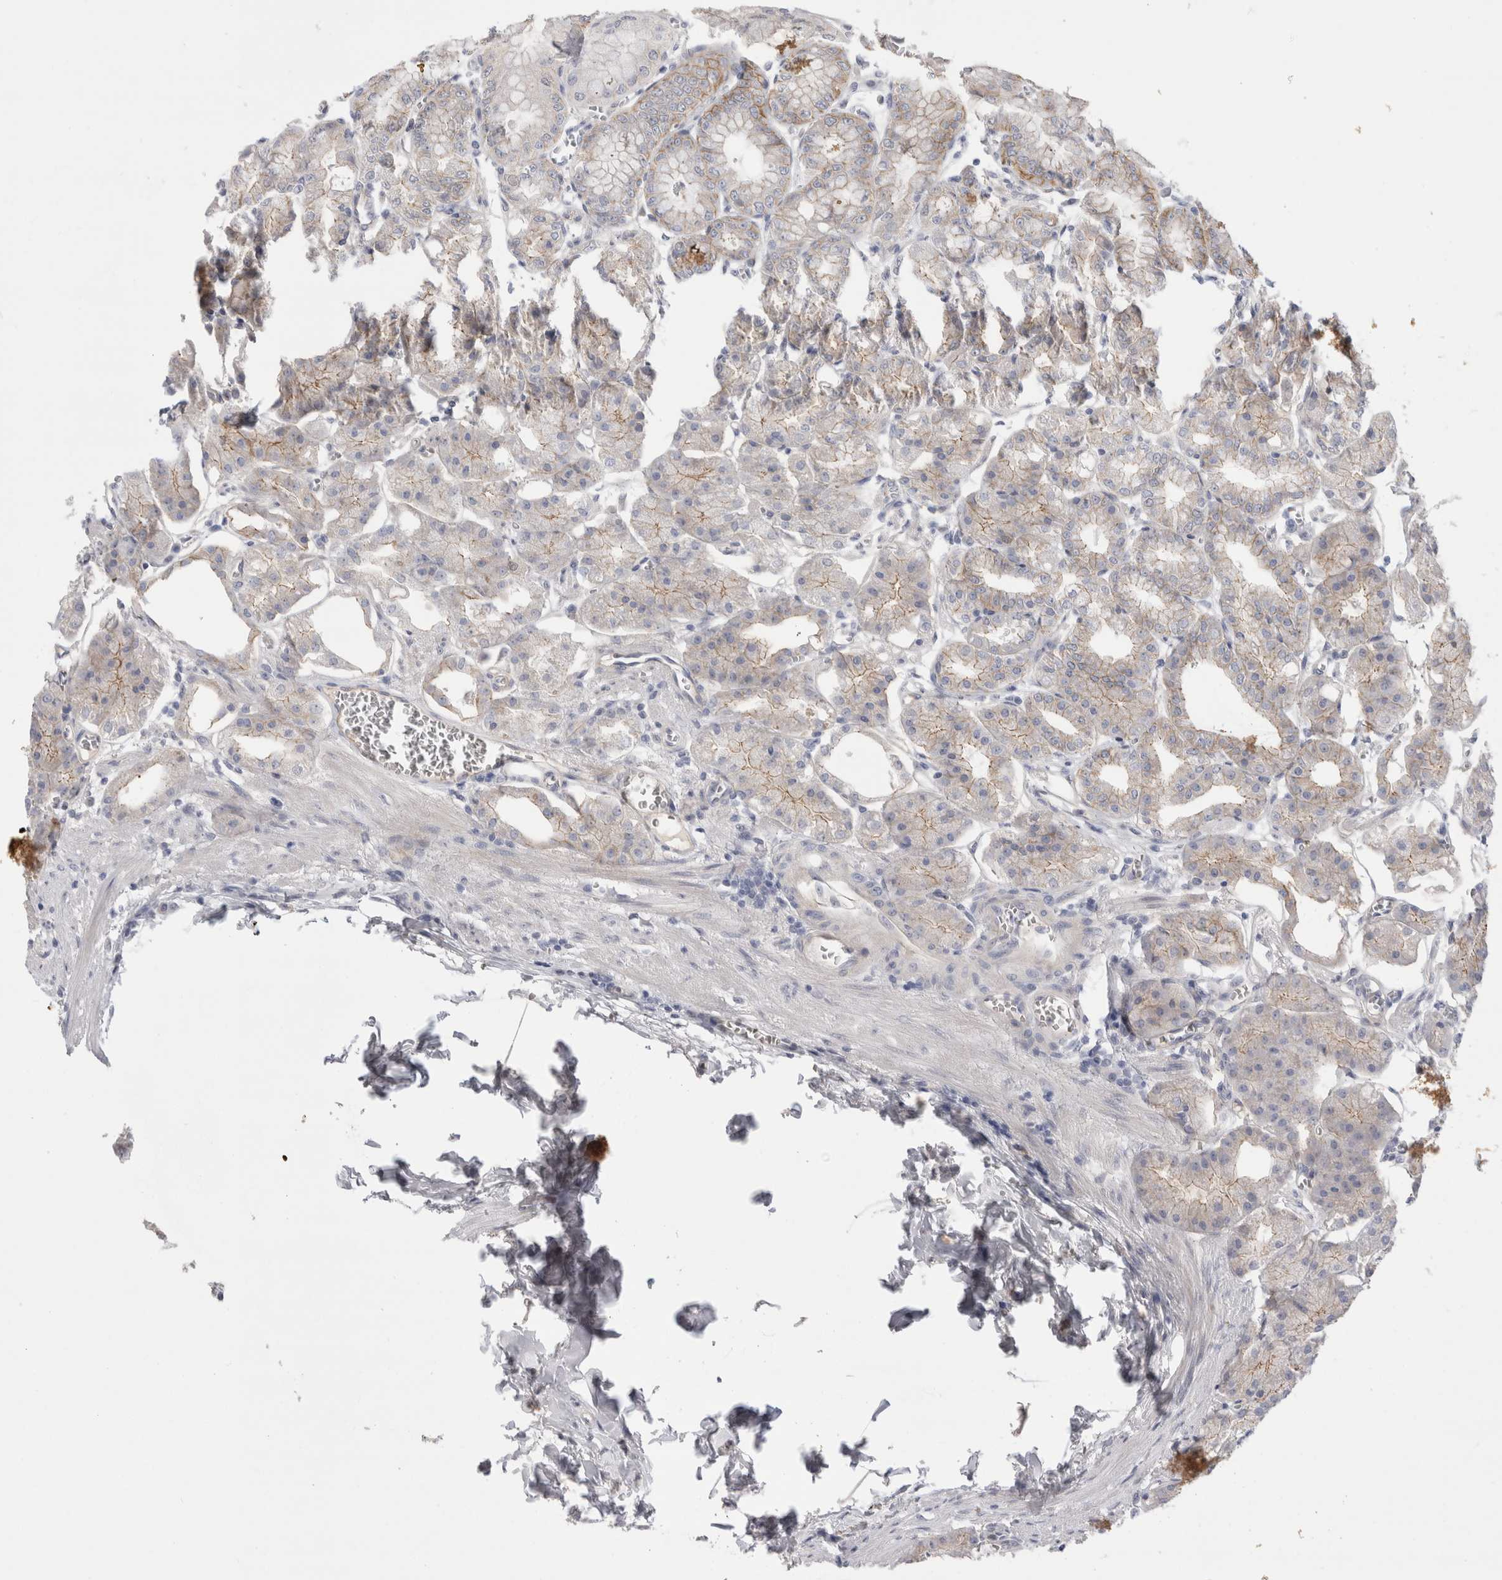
{"staining": {"intensity": "weak", "quantity": ">75%", "location": "cytoplasmic/membranous"}, "tissue": "stomach", "cell_type": "Glandular cells", "image_type": "normal", "snomed": [{"axis": "morphology", "description": "Normal tissue, NOS"}, {"axis": "topography", "description": "Stomach, lower"}], "caption": "Stomach stained for a protein exhibits weak cytoplasmic/membranous positivity in glandular cells. (IHC, brightfield microscopy, high magnification).", "gene": "VANGL1", "patient": {"sex": "male", "age": 71}}